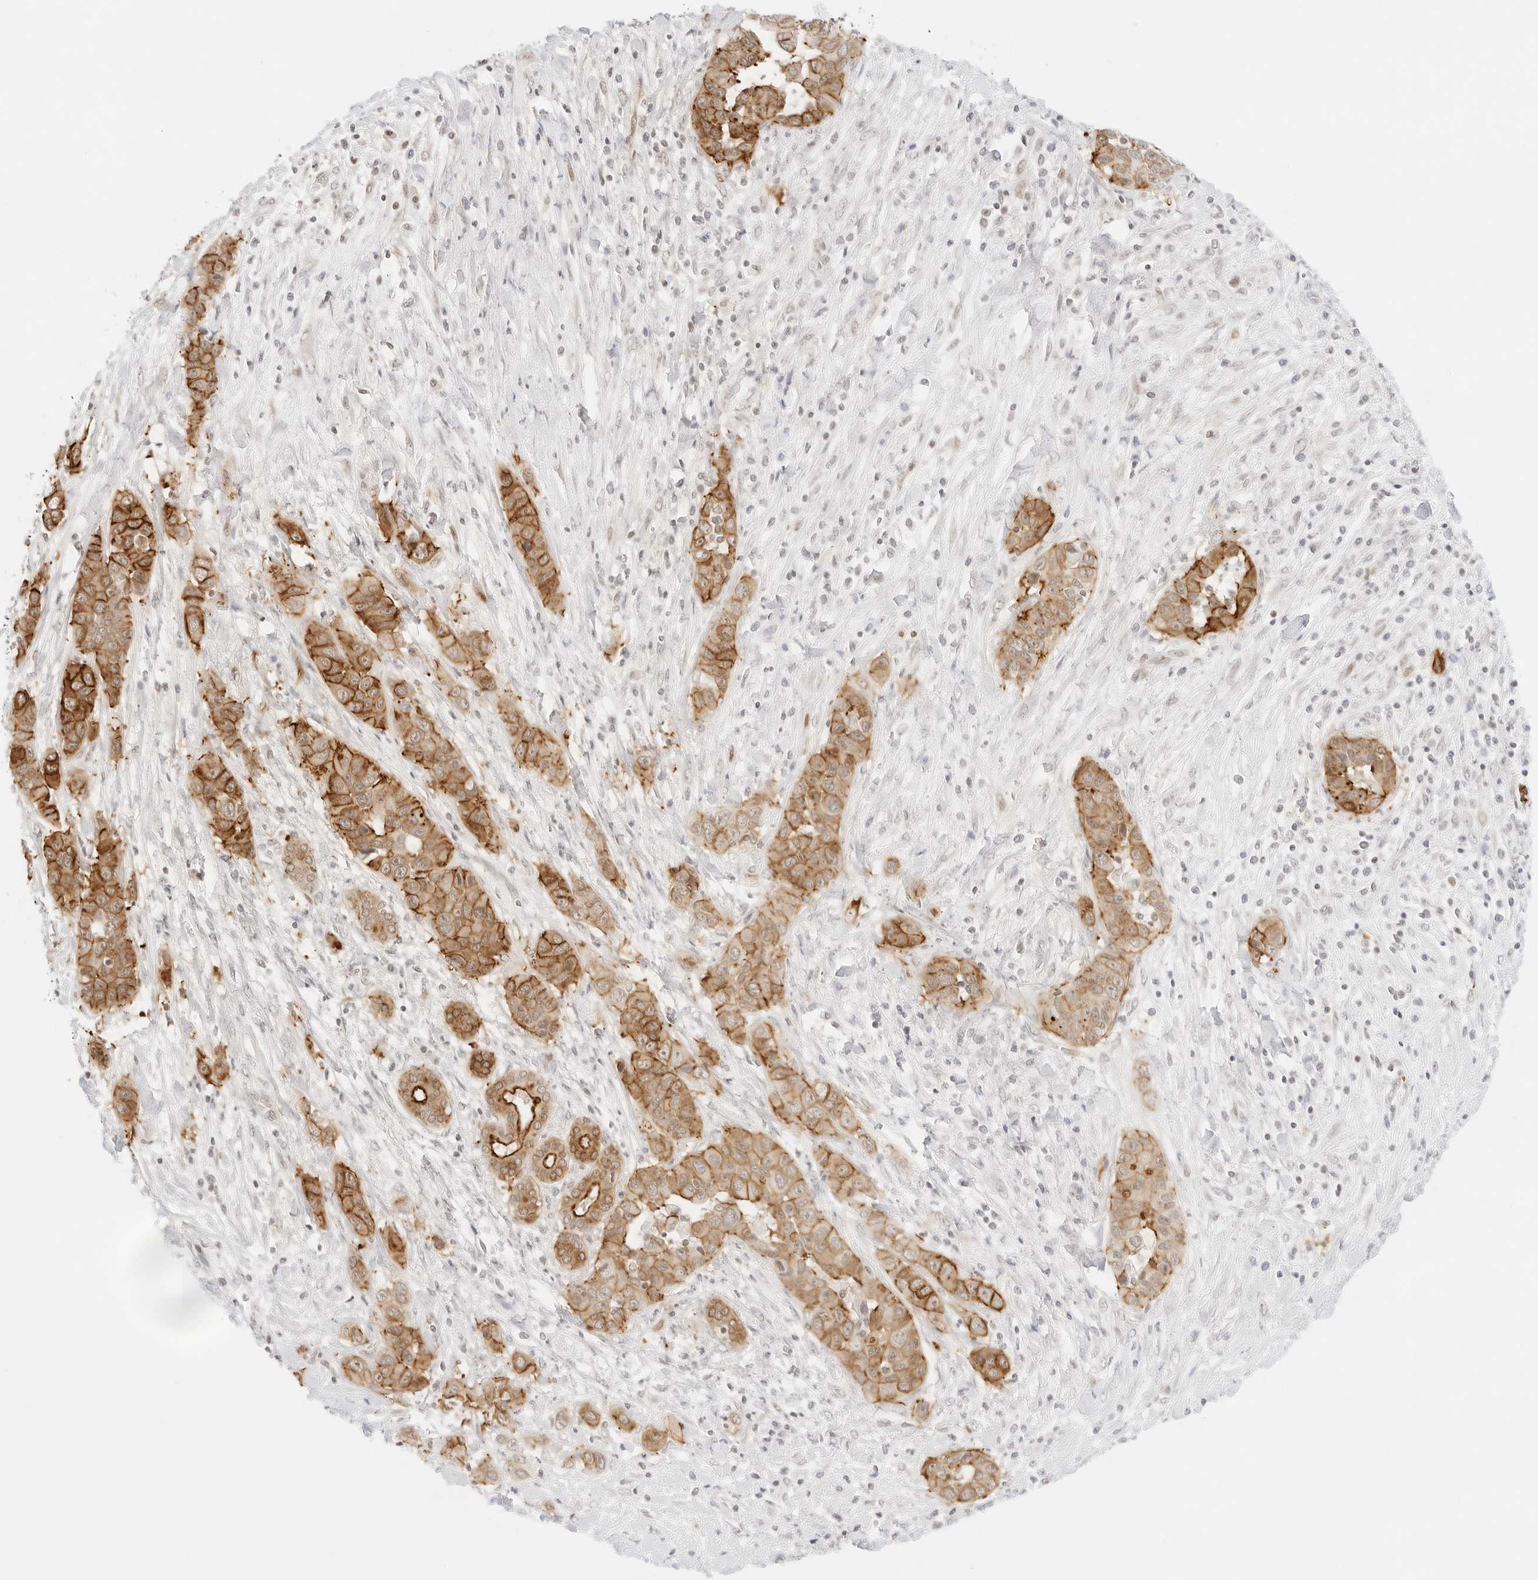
{"staining": {"intensity": "moderate", "quantity": ">75%", "location": "cytoplasmic/membranous"}, "tissue": "liver cancer", "cell_type": "Tumor cells", "image_type": "cancer", "snomed": [{"axis": "morphology", "description": "Cholangiocarcinoma"}, {"axis": "topography", "description": "Liver"}], "caption": "An image showing moderate cytoplasmic/membranous expression in approximately >75% of tumor cells in liver cancer, as visualized by brown immunohistochemical staining.", "gene": "GNAS", "patient": {"sex": "female", "age": 52}}